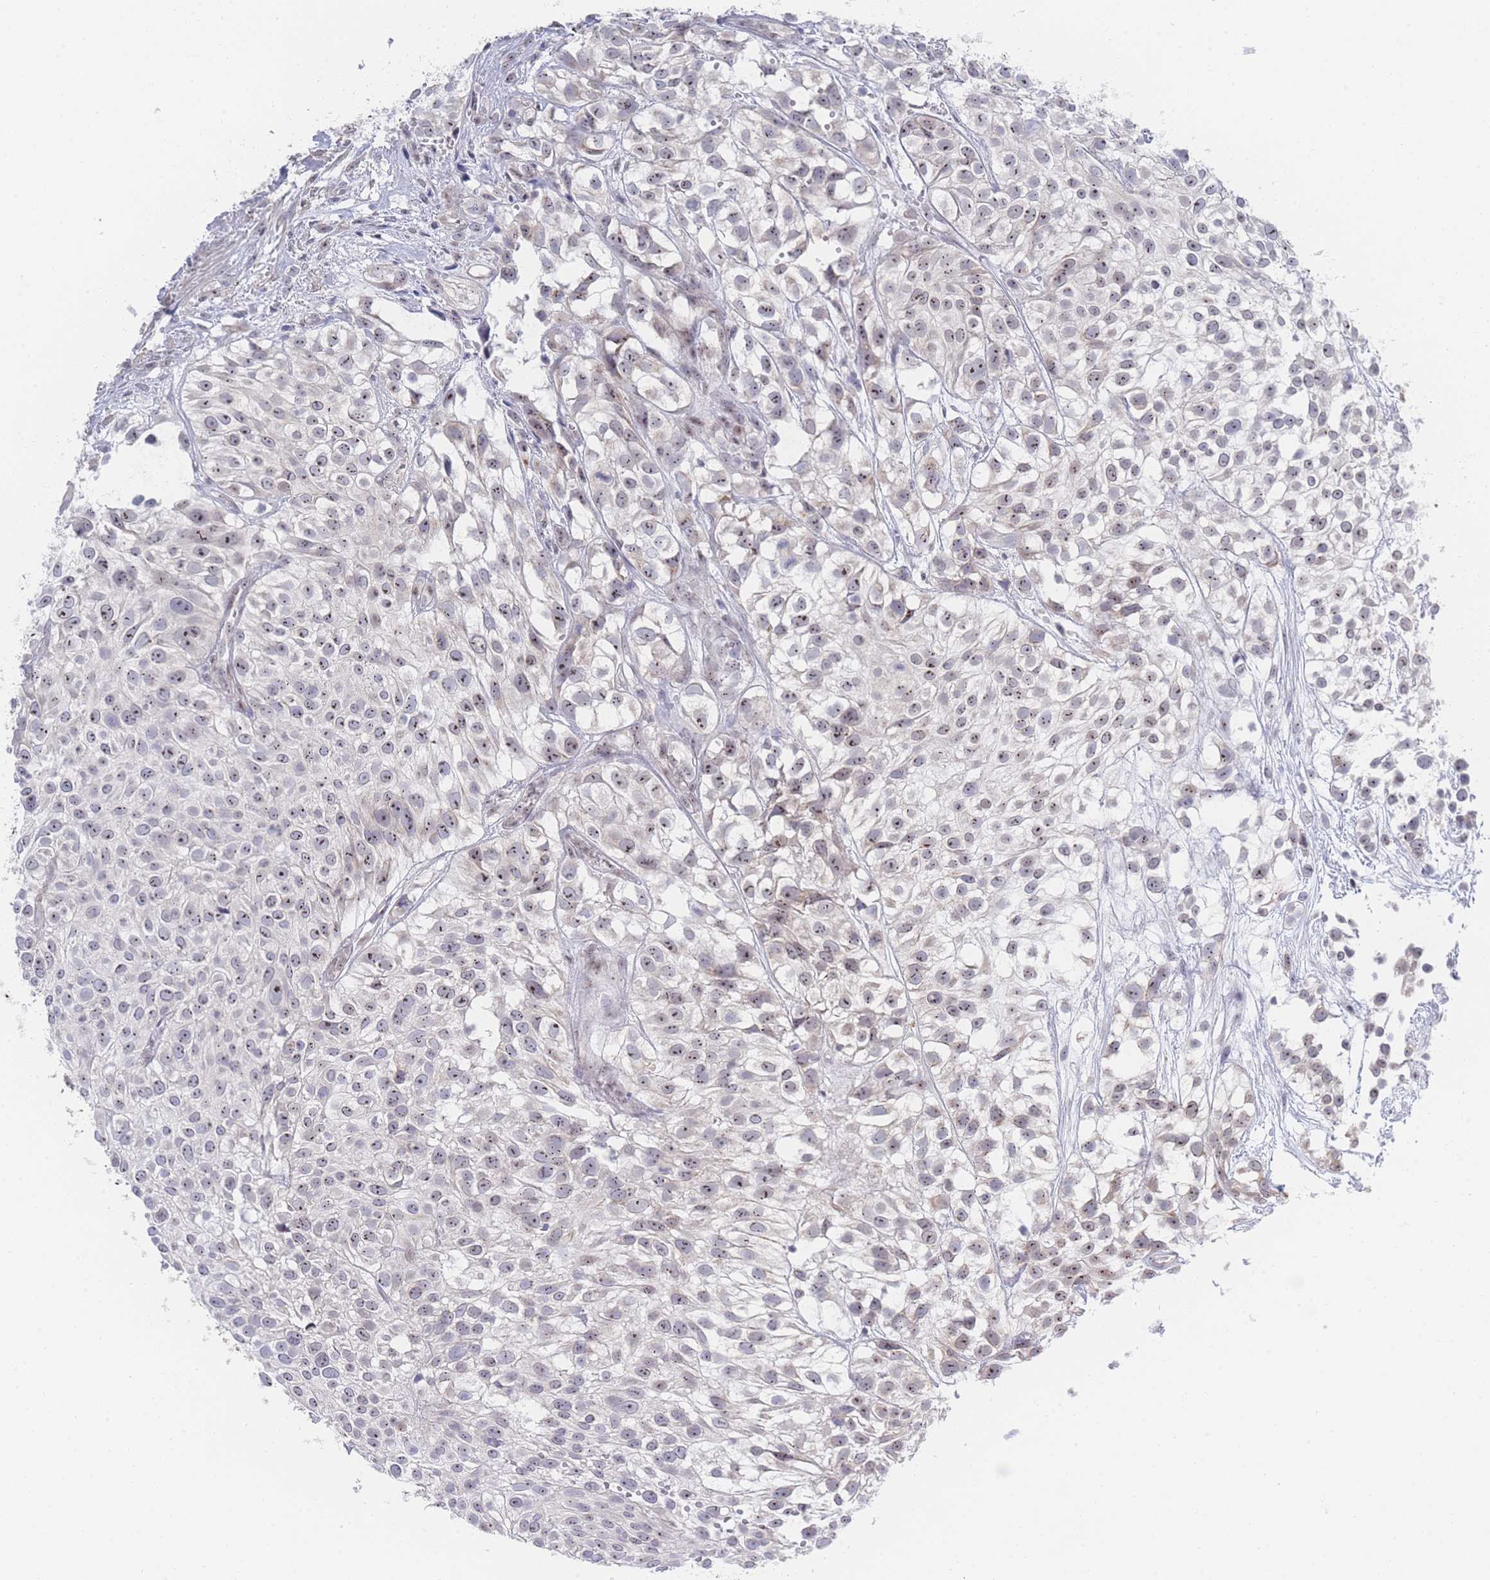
{"staining": {"intensity": "weak", "quantity": "25%-75%", "location": "nuclear"}, "tissue": "urothelial cancer", "cell_type": "Tumor cells", "image_type": "cancer", "snomed": [{"axis": "morphology", "description": "Urothelial carcinoma, High grade"}, {"axis": "topography", "description": "Urinary bladder"}], "caption": "Immunohistochemical staining of high-grade urothelial carcinoma demonstrates low levels of weak nuclear staining in approximately 25%-75% of tumor cells.", "gene": "ZNF142", "patient": {"sex": "male", "age": 56}}